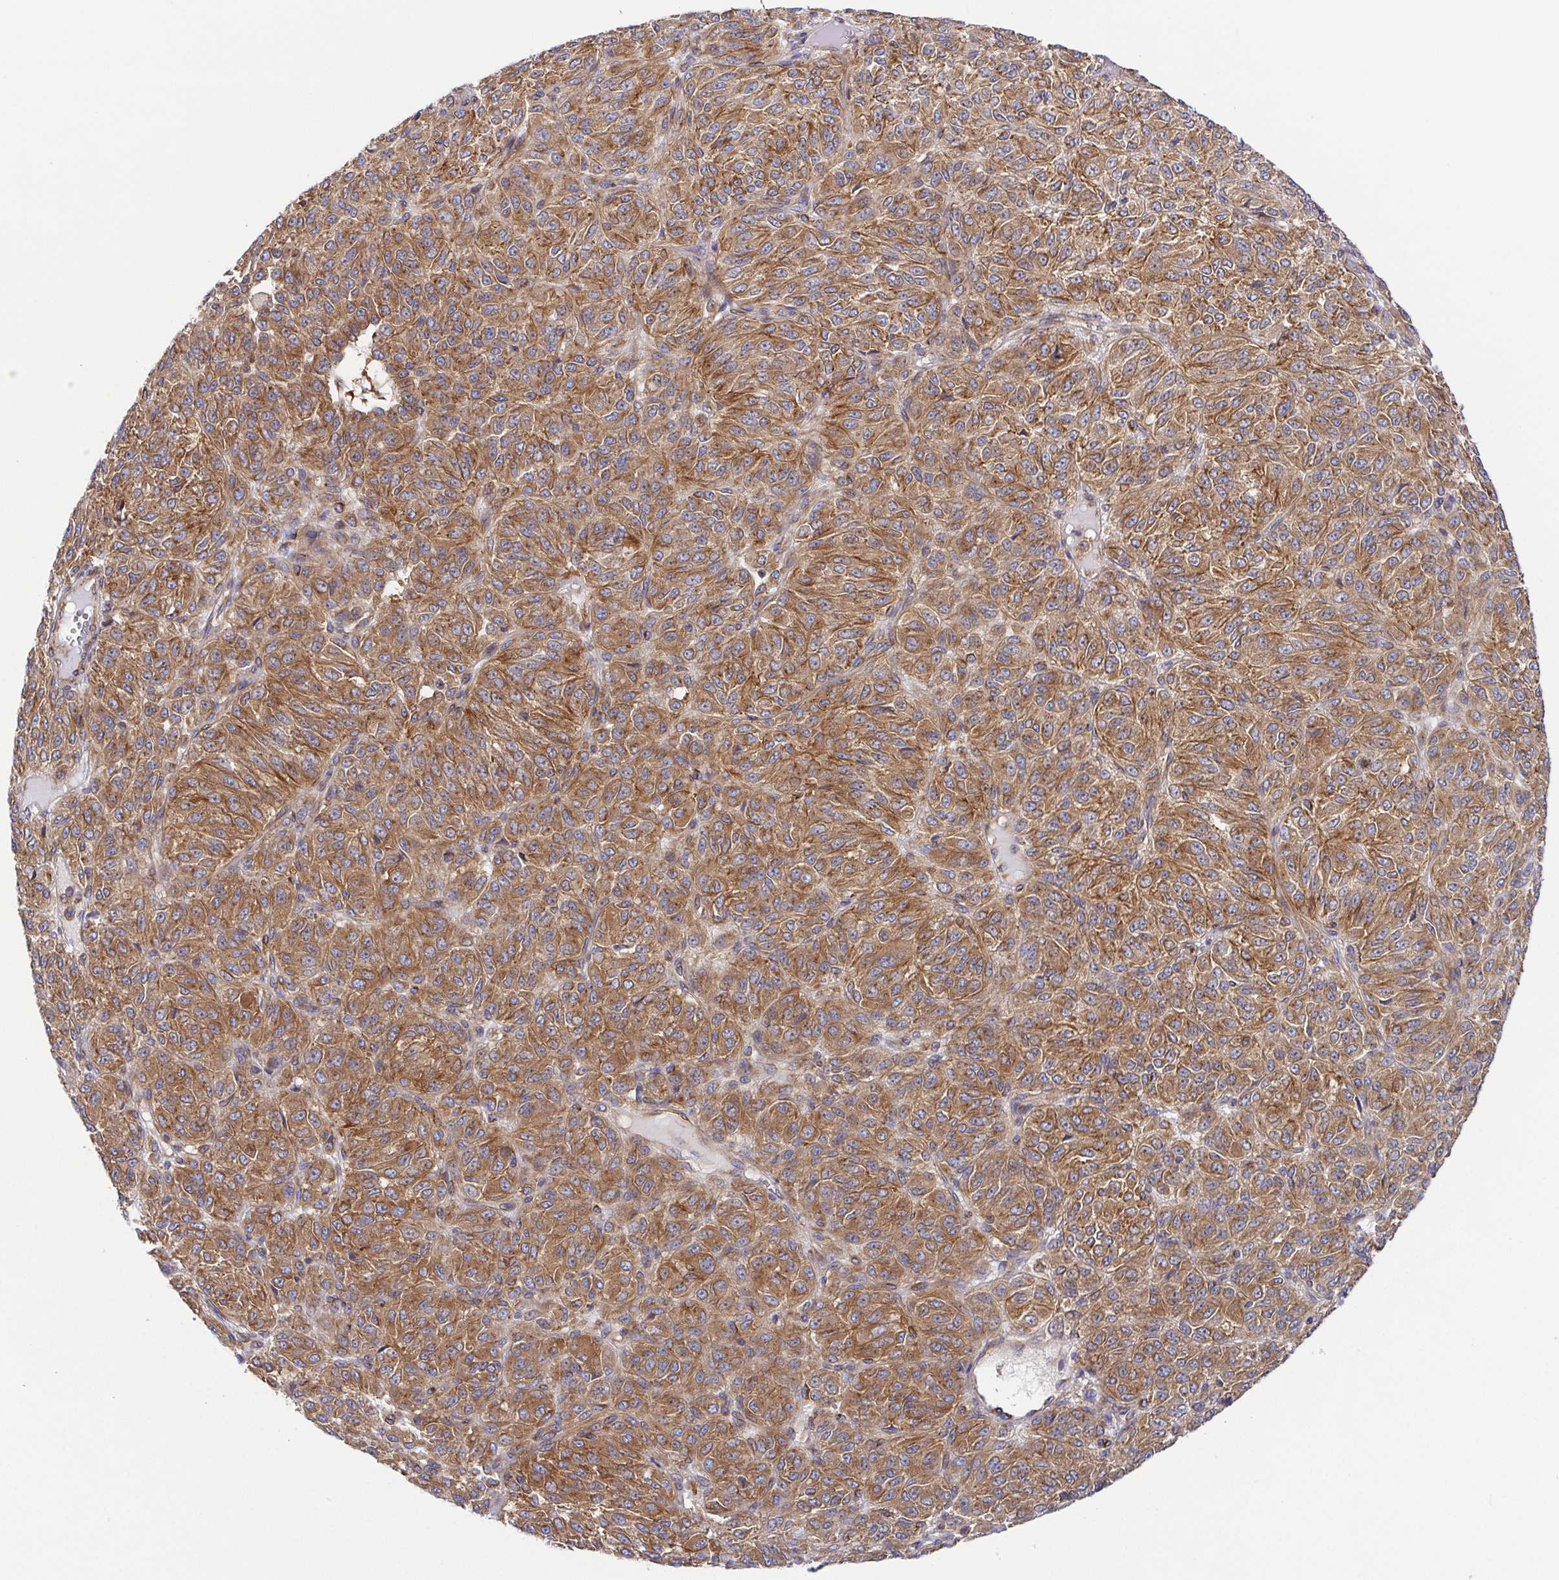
{"staining": {"intensity": "moderate", "quantity": ">75%", "location": "cytoplasmic/membranous"}, "tissue": "melanoma", "cell_type": "Tumor cells", "image_type": "cancer", "snomed": [{"axis": "morphology", "description": "Malignant melanoma, Metastatic site"}, {"axis": "topography", "description": "Brain"}], "caption": "Immunohistochemical staining of malignant melanoma (metastatic site) exhibits medium levels of moderate cytoplasmic/membranous staining in about >75% of tumor cells.", "gene": "KIF5B", "patient": {"sex": "female", "age": 56}}